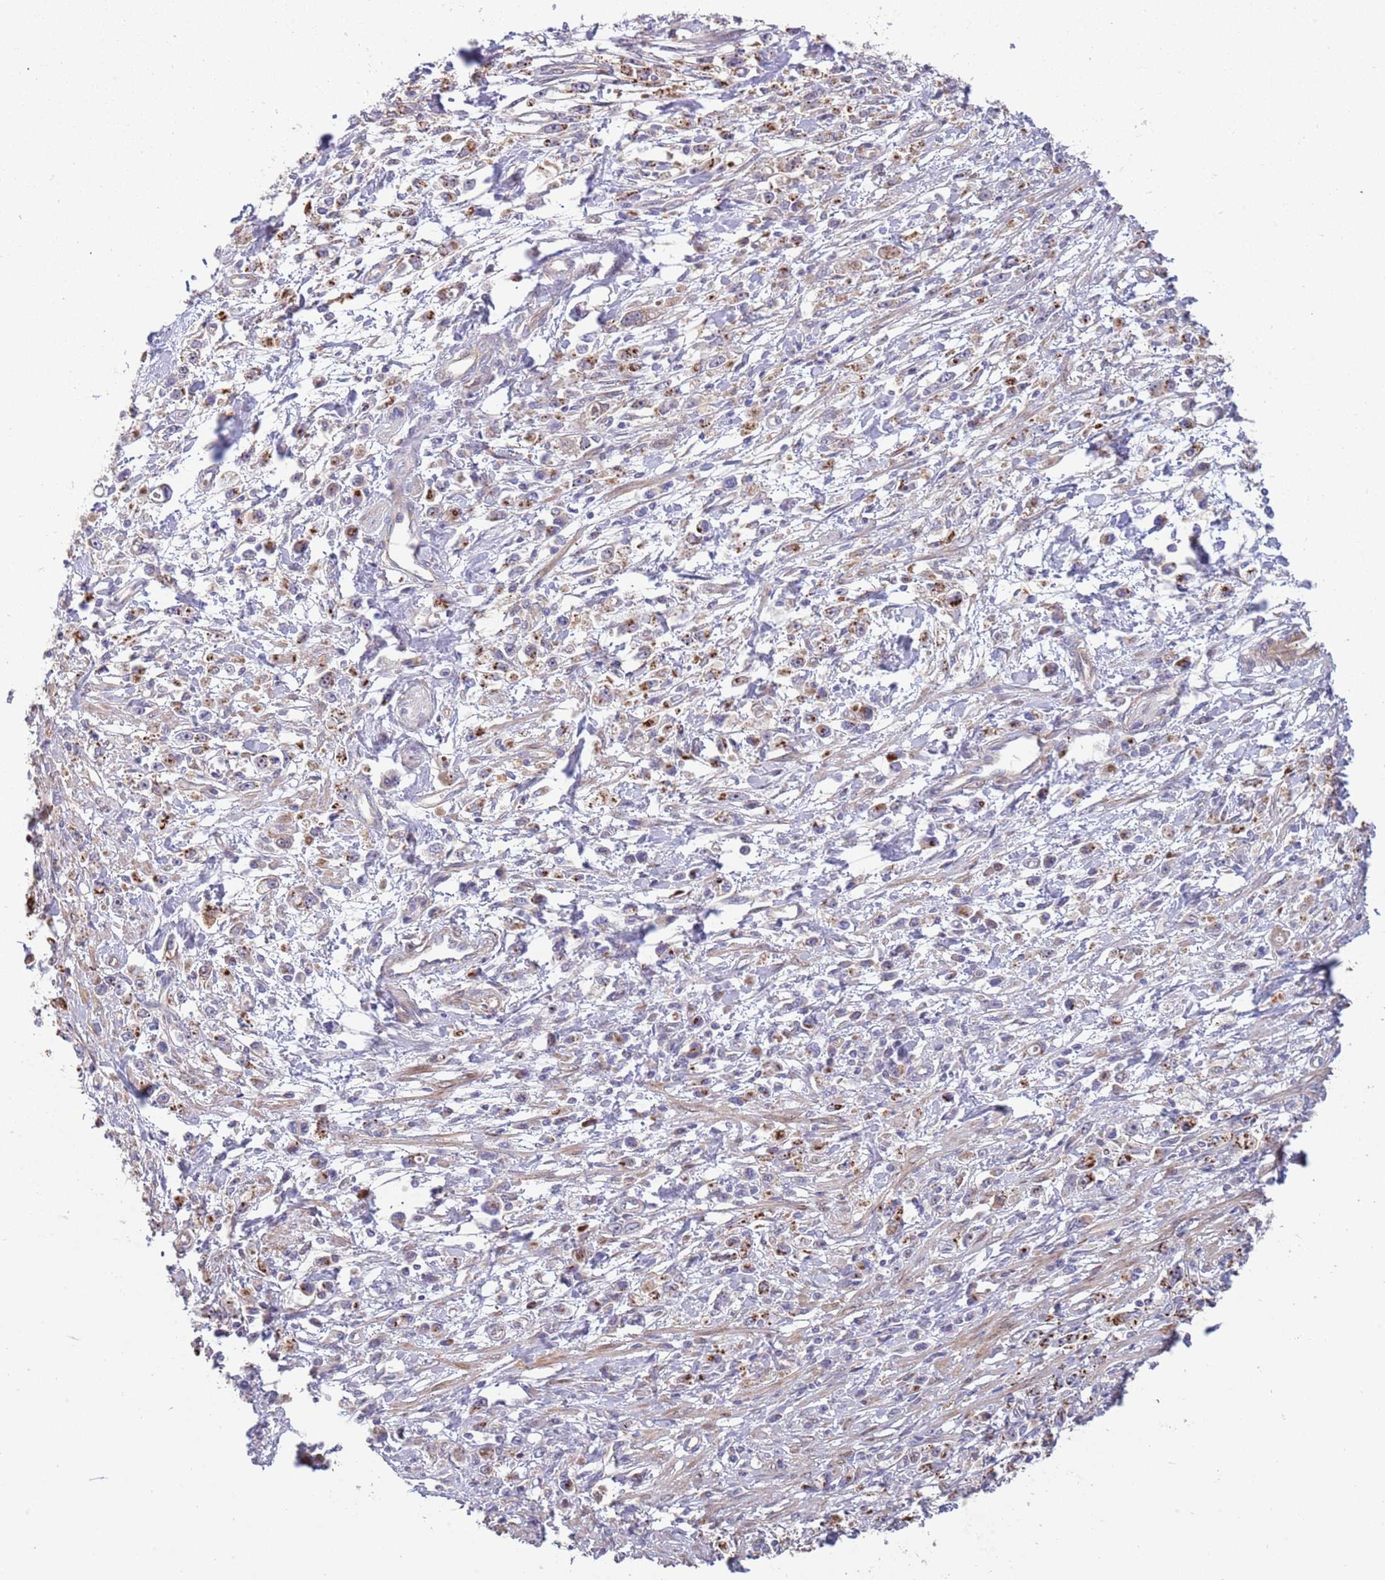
{"staining": {"intensity": "weak", "quantity": ">75%", "location": "cytoplasmic/membranous"}, "tissue": "stomach cancer", "cell_type": "Tumor cells", "image_type": "cancer", "snomed": [{"axis": "morphology", "description": "Adenocarcinoma, NOS"}, {"axis": "topography", "description": "Stomach"}], "caption": "Immunohistochemistry (DAB) staining of stomach cancer shows weak cytoplasmic/membranous protein expression in approximately >75% of tumor cells.", "gene": "ITGB6", "patient": {"sex": "female", "age": 59}}